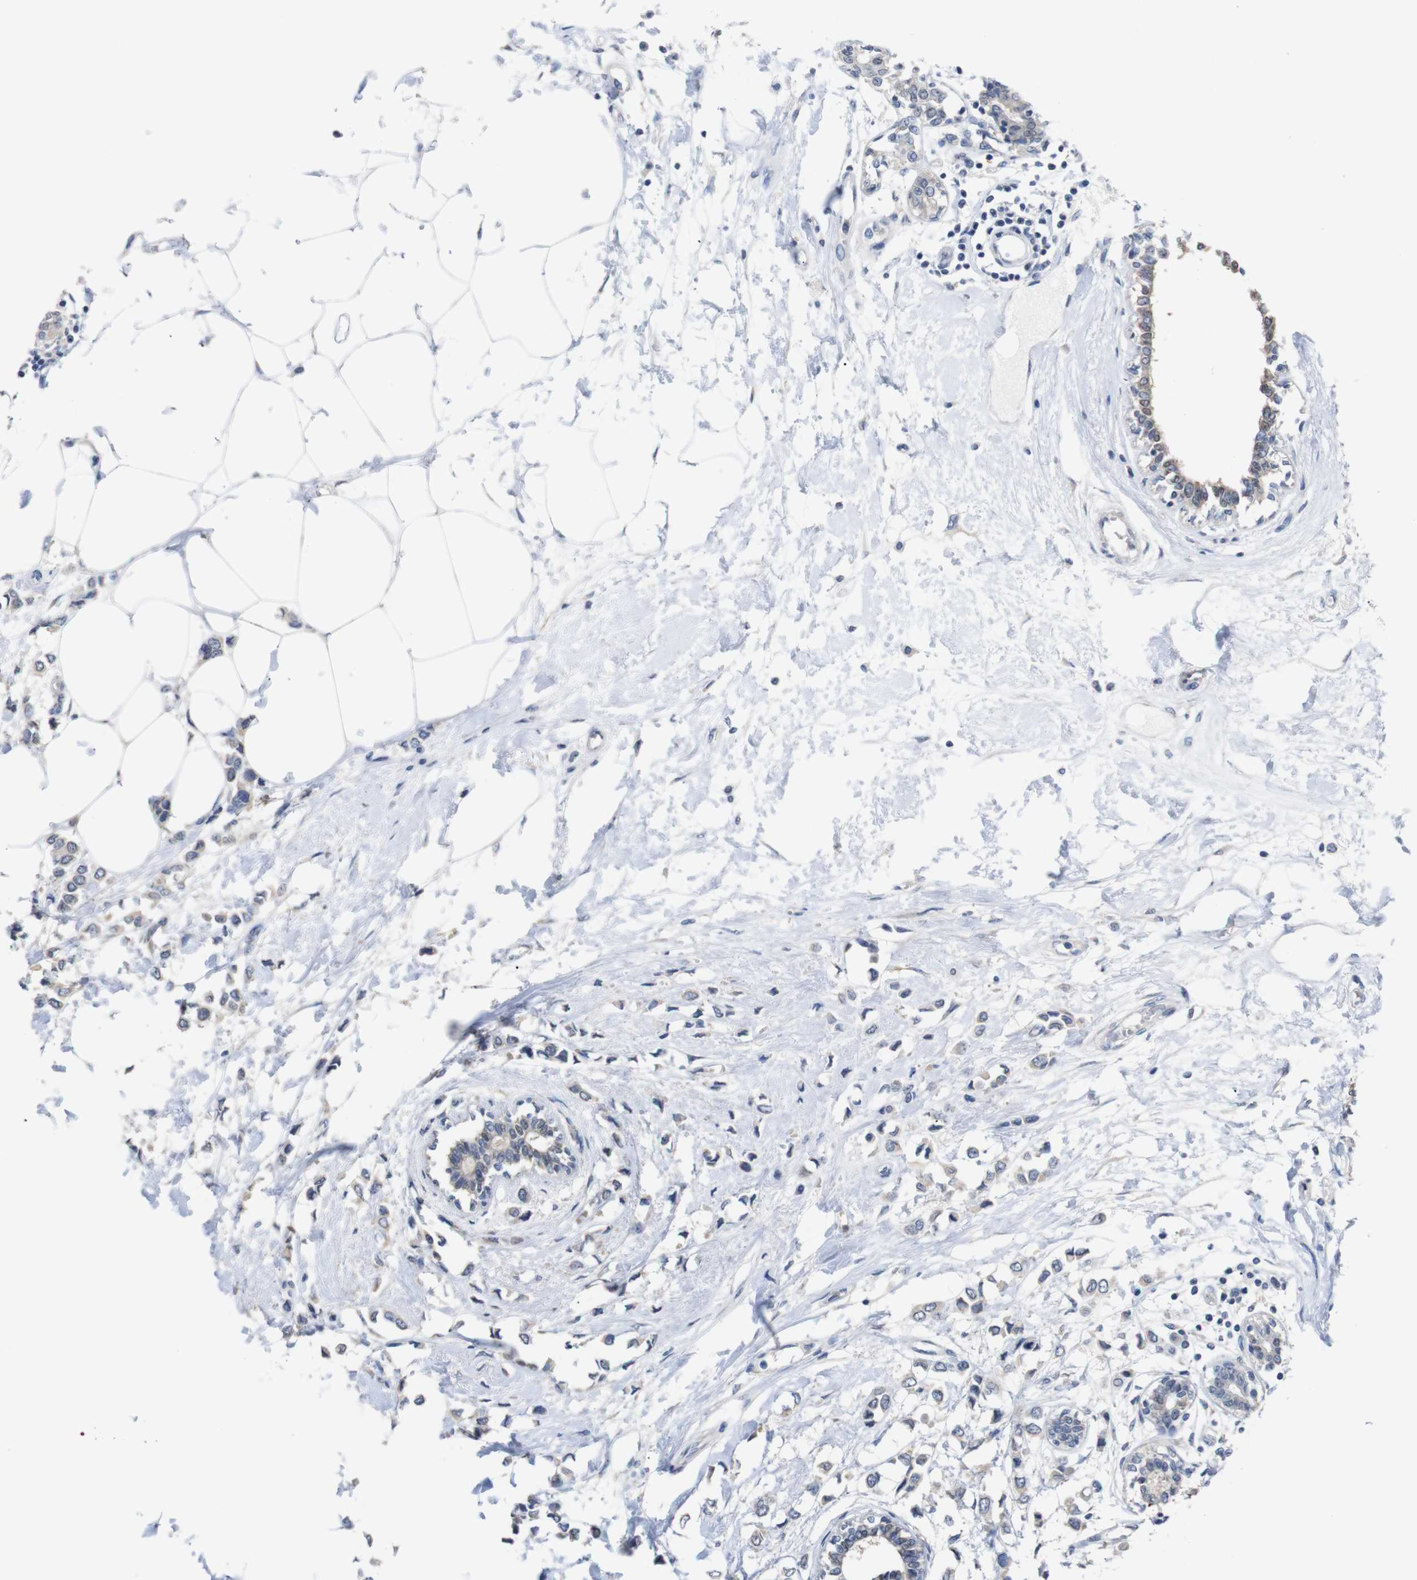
{"staining": {"intensity": "weak", "quantity": "<25%", "location": "cytoplasmic/membranous"}, "tissue": "breast cancer", "cell_type": "Tumor cells", "image_type": "cancer", "snomed": [{"axis": "morphology", "description": "Lobular carcinoma"}, {"axis": "topography", "description": "Breast"}], "caption": "The micrograph exhibits no staining of tumor cells in breast lobular carcinoma.", "gene": "HNF1A", "patient": {"sex": "female", "age": 51}}